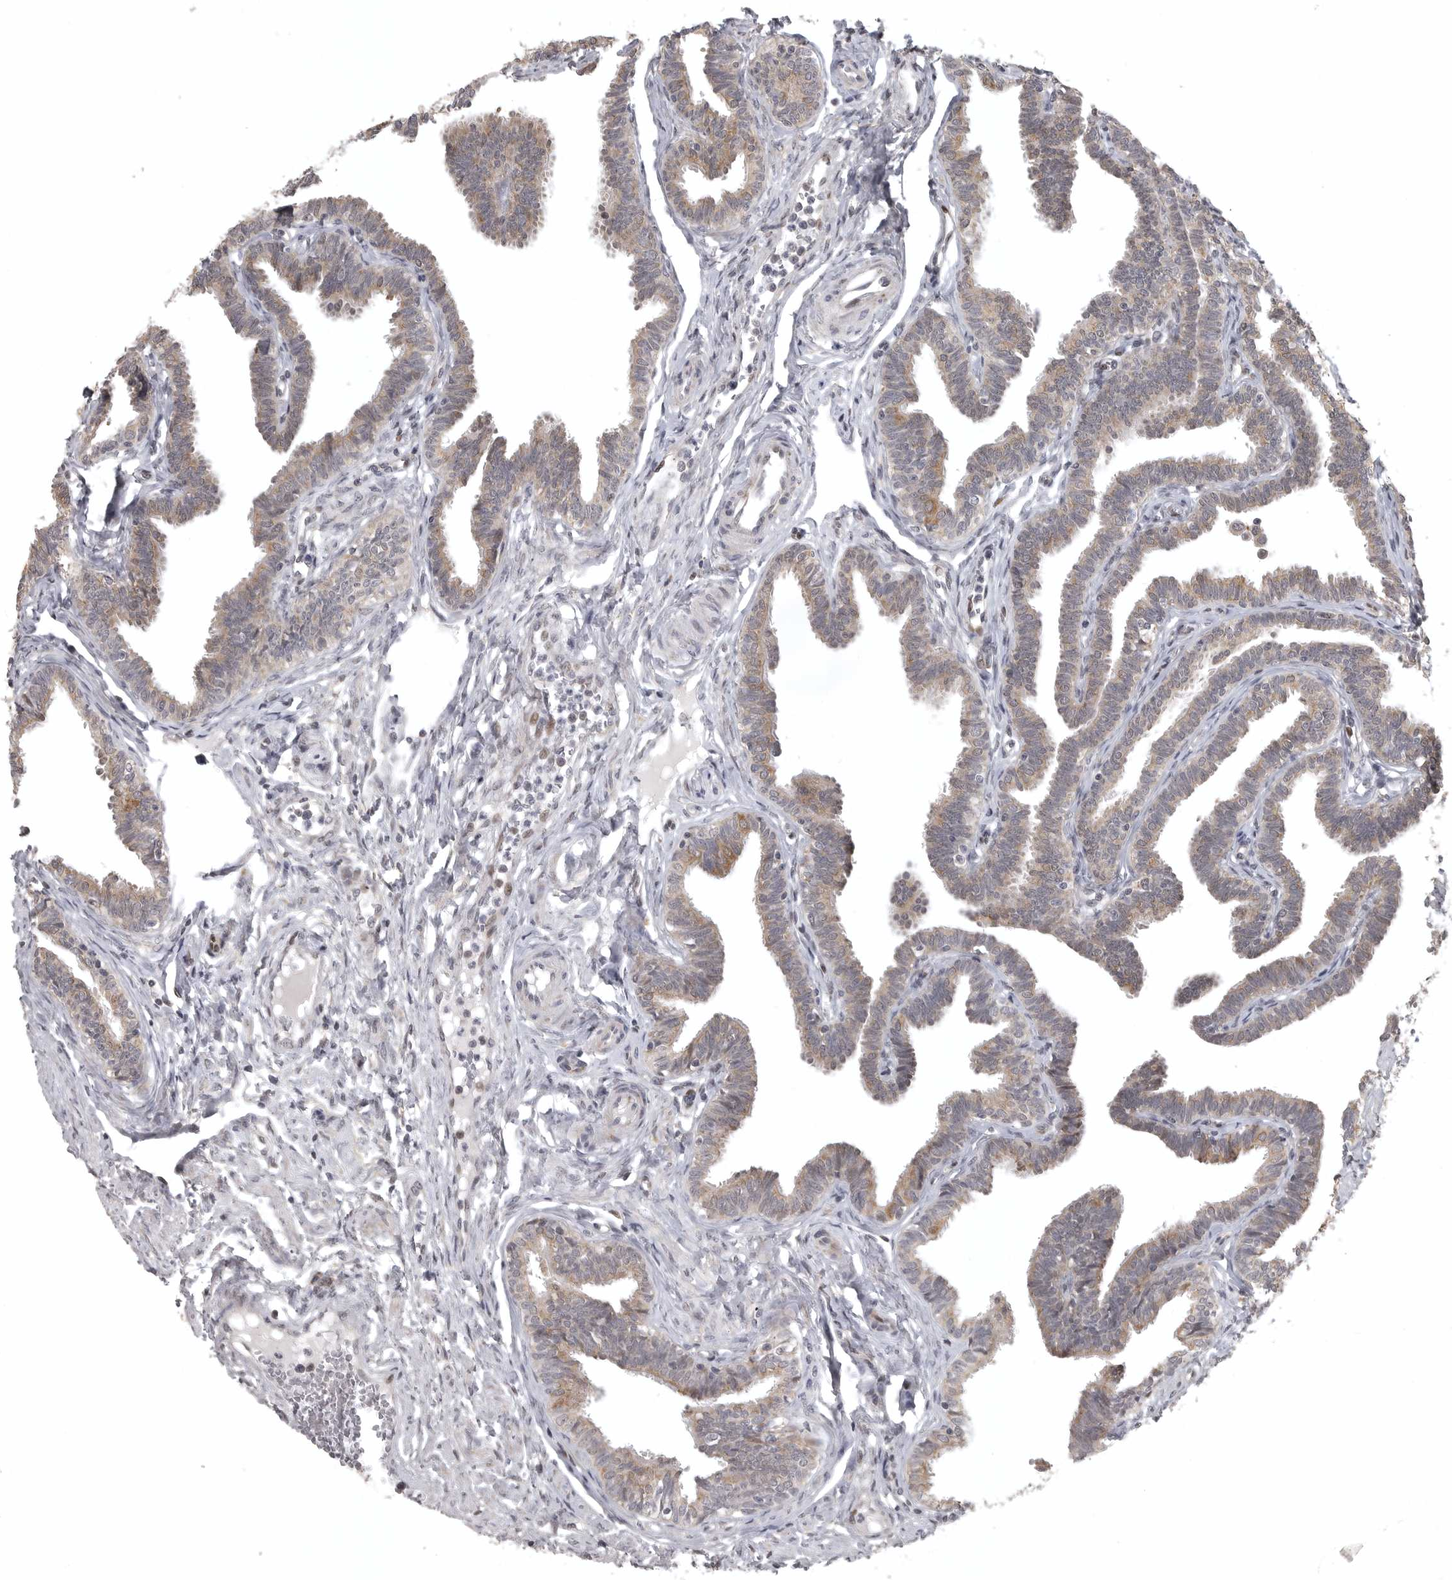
{"staining": {"intensity": "moderate", "quantity": ">75%", "location": "cytoplasmic/membranous"}, "tissue": "fallopian tube", "cell_type": "Glandular cells", "image_type": "normal", "snomed": [{"axis": "morphology", "description": "Normal tissue, NOS"}, {"axis": "topography", "description": "Fallopian tube"}, {"axis": "topography", "description": "Ovary"}], "caption": "Moderate cytoplasmic/membranous protein positivity is identified in approximately >75% of glandular cells in fallopian tube. The staining was performed using DAB (3,3'-diaminobenzidine) to visualize the protein expression in brown, while the nuclei were stained in blue with hematoxylin (Magnification: 20x).", "gene": "POLE2", "patient": {"sex": "female", "age": 23}}